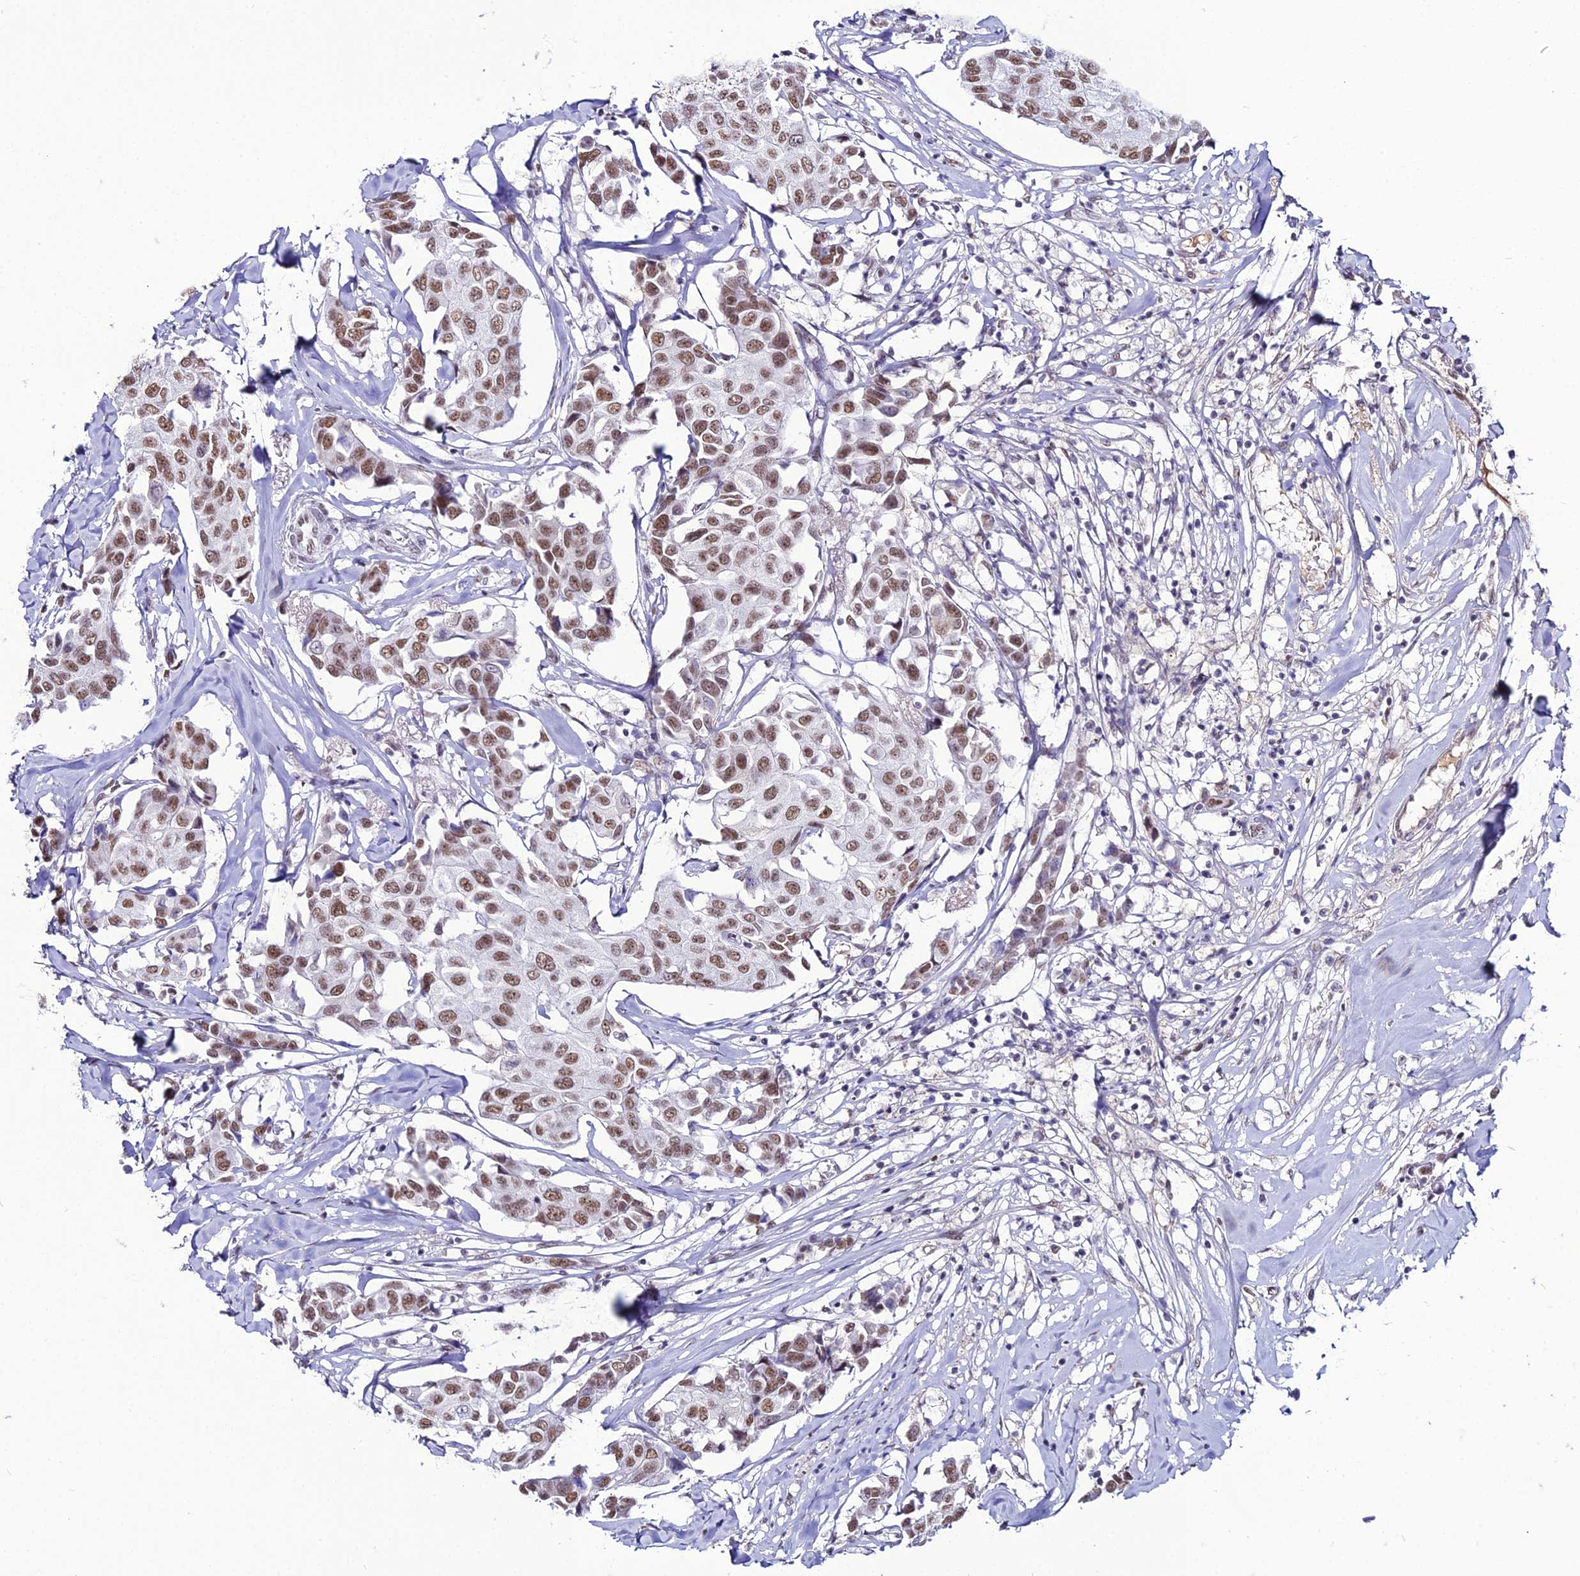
{"staining": {"intensity": "moderate", "quantity": ">75%", "location": "nuclear"}, "tissue": "breast cancer", "cell_type": "Tumor cells", "image_type": "cancer", "snomed": [{"axis": "morphology", "description": "Duct carcinoma"}, {"axis": "topography", "description": "Breast"}], "caption": "Immunohistochemistry histopathology image of breast cancer stained for a protein (brown), which displays medium levels of moderate nuclear positivity in approximately >75% of tumor cells.", "gene": "RBM12", "patient": {"sex": "female", "age": 80}}